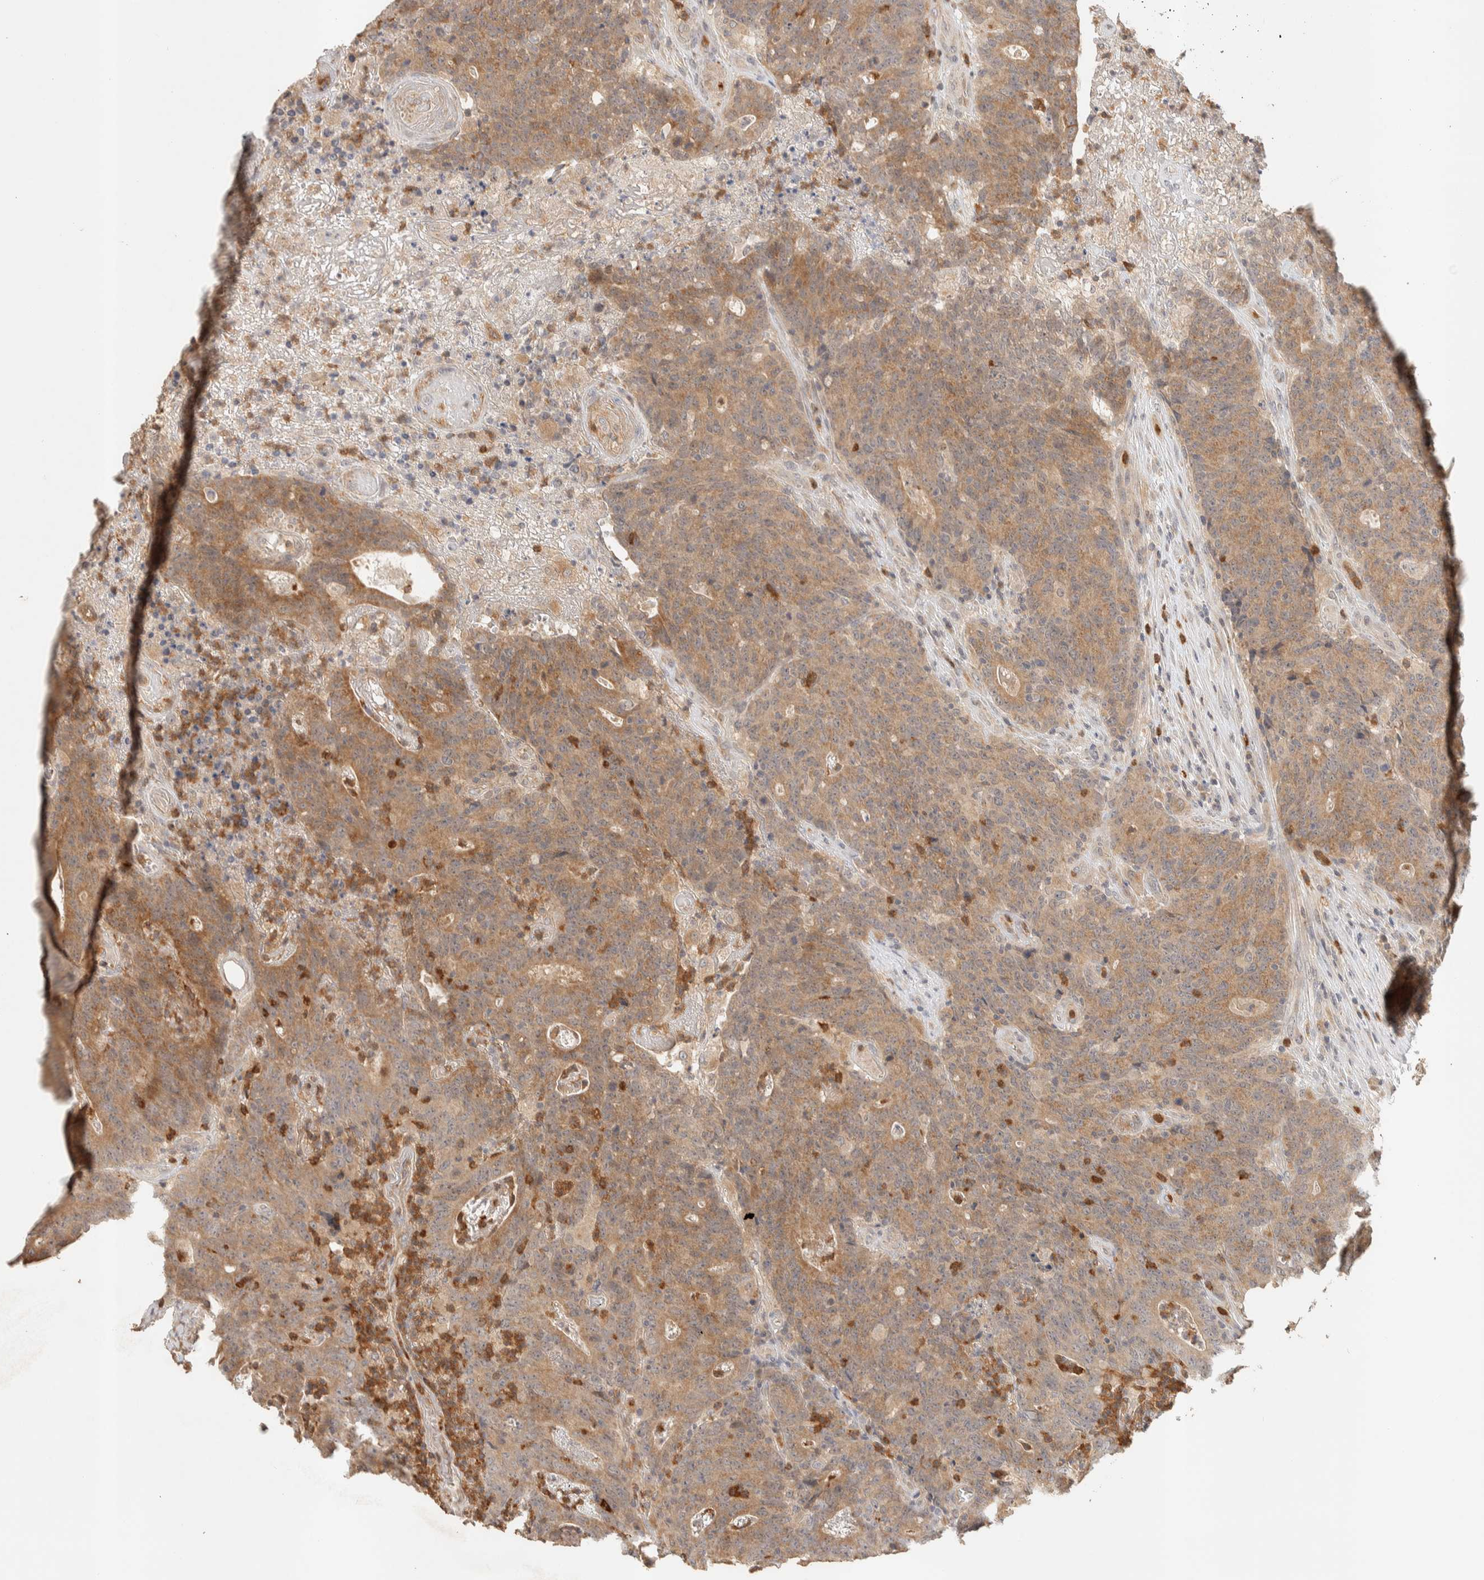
{"staining": {"intensity": "moderate", "quantity": ">75%", "location": "cytoplasmic/membranous"}, "tissue": "colorectal cancer", "cell_type": "Tumor cells", "image_type": "cancer", "snomed": [{"axis": "morphology", "description": "Normal tissue, NOS"}, {"axis": "morphology", "description": "Adenocarcinoma, NOS"}, {"axis": "topography", "description": "Colon"}], "caption": "Brown immunohistochemical staining in colorectal cancer displays moderate cytoplasmic/membranous staining in approximately >75% of tumor cells. Using DAB (3,3'-diaminobenzidine) (brown) and hematoxylin (blue) stains, captured at high magnification using brightfield microscopy.", "gene": "ITPA", "patient": {"sex": "female", "age": 75}}